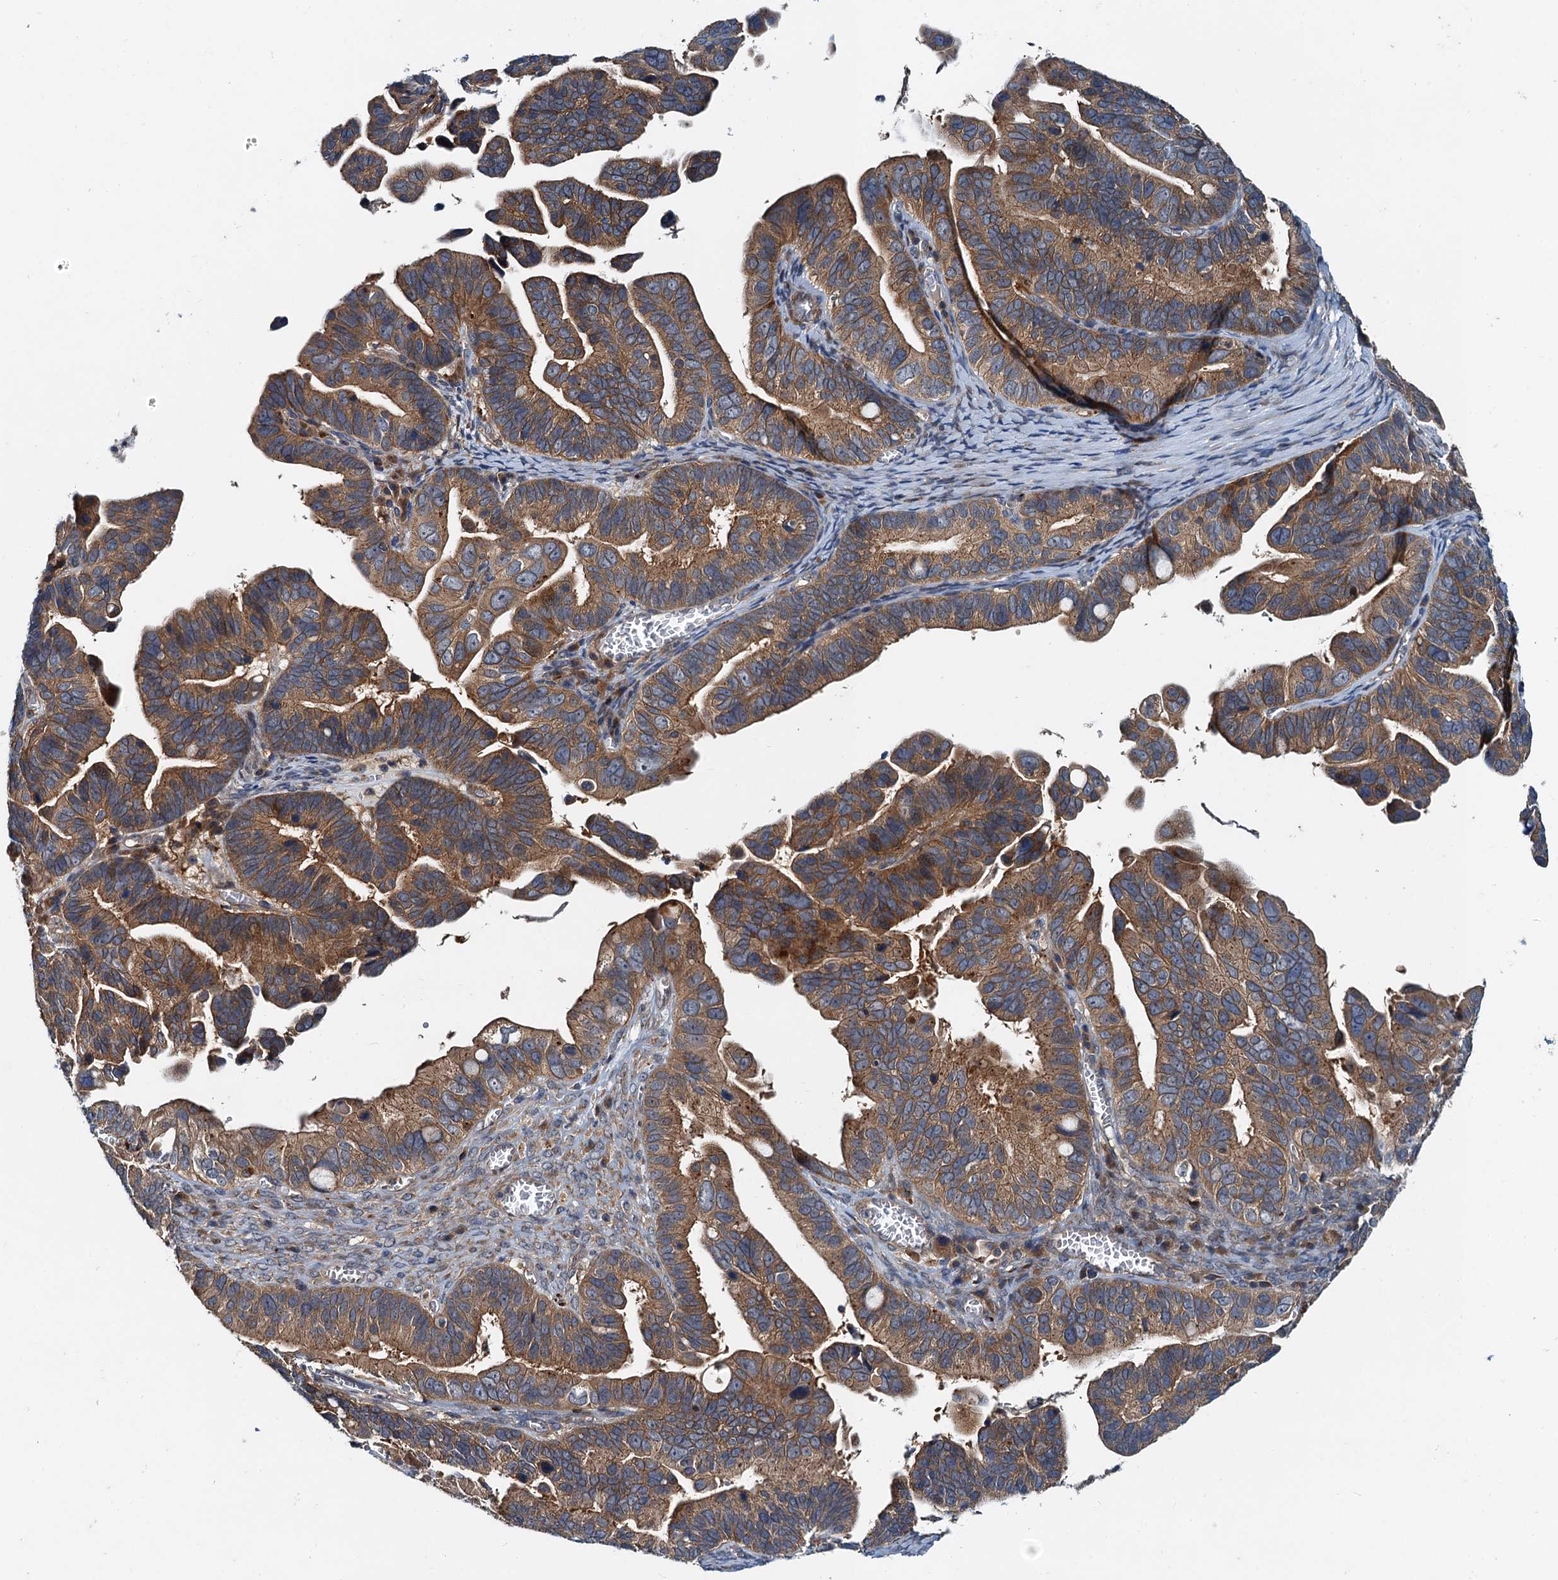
{"staining": {"intensity": "moderate", "quantity": ">75%", "location": "cytoplasmic/membranous"}, "tissue": "ovarian cancer", "cell_type": "Tumor cells", "image_type": "cancer", "snomed": [{"axis": "morphology", "description": "Cystadenocarcinoma, serous, NOS"}, {"axis": "topography", "description": "Ovary"}], "caption": "Ovarian cancer (serous cystadenocarcinoma) stained with a protein marker exhibits moderate staining in tumor cells.", "gene": "EFL1", "patient": {"sex": "female", "age": 56}}